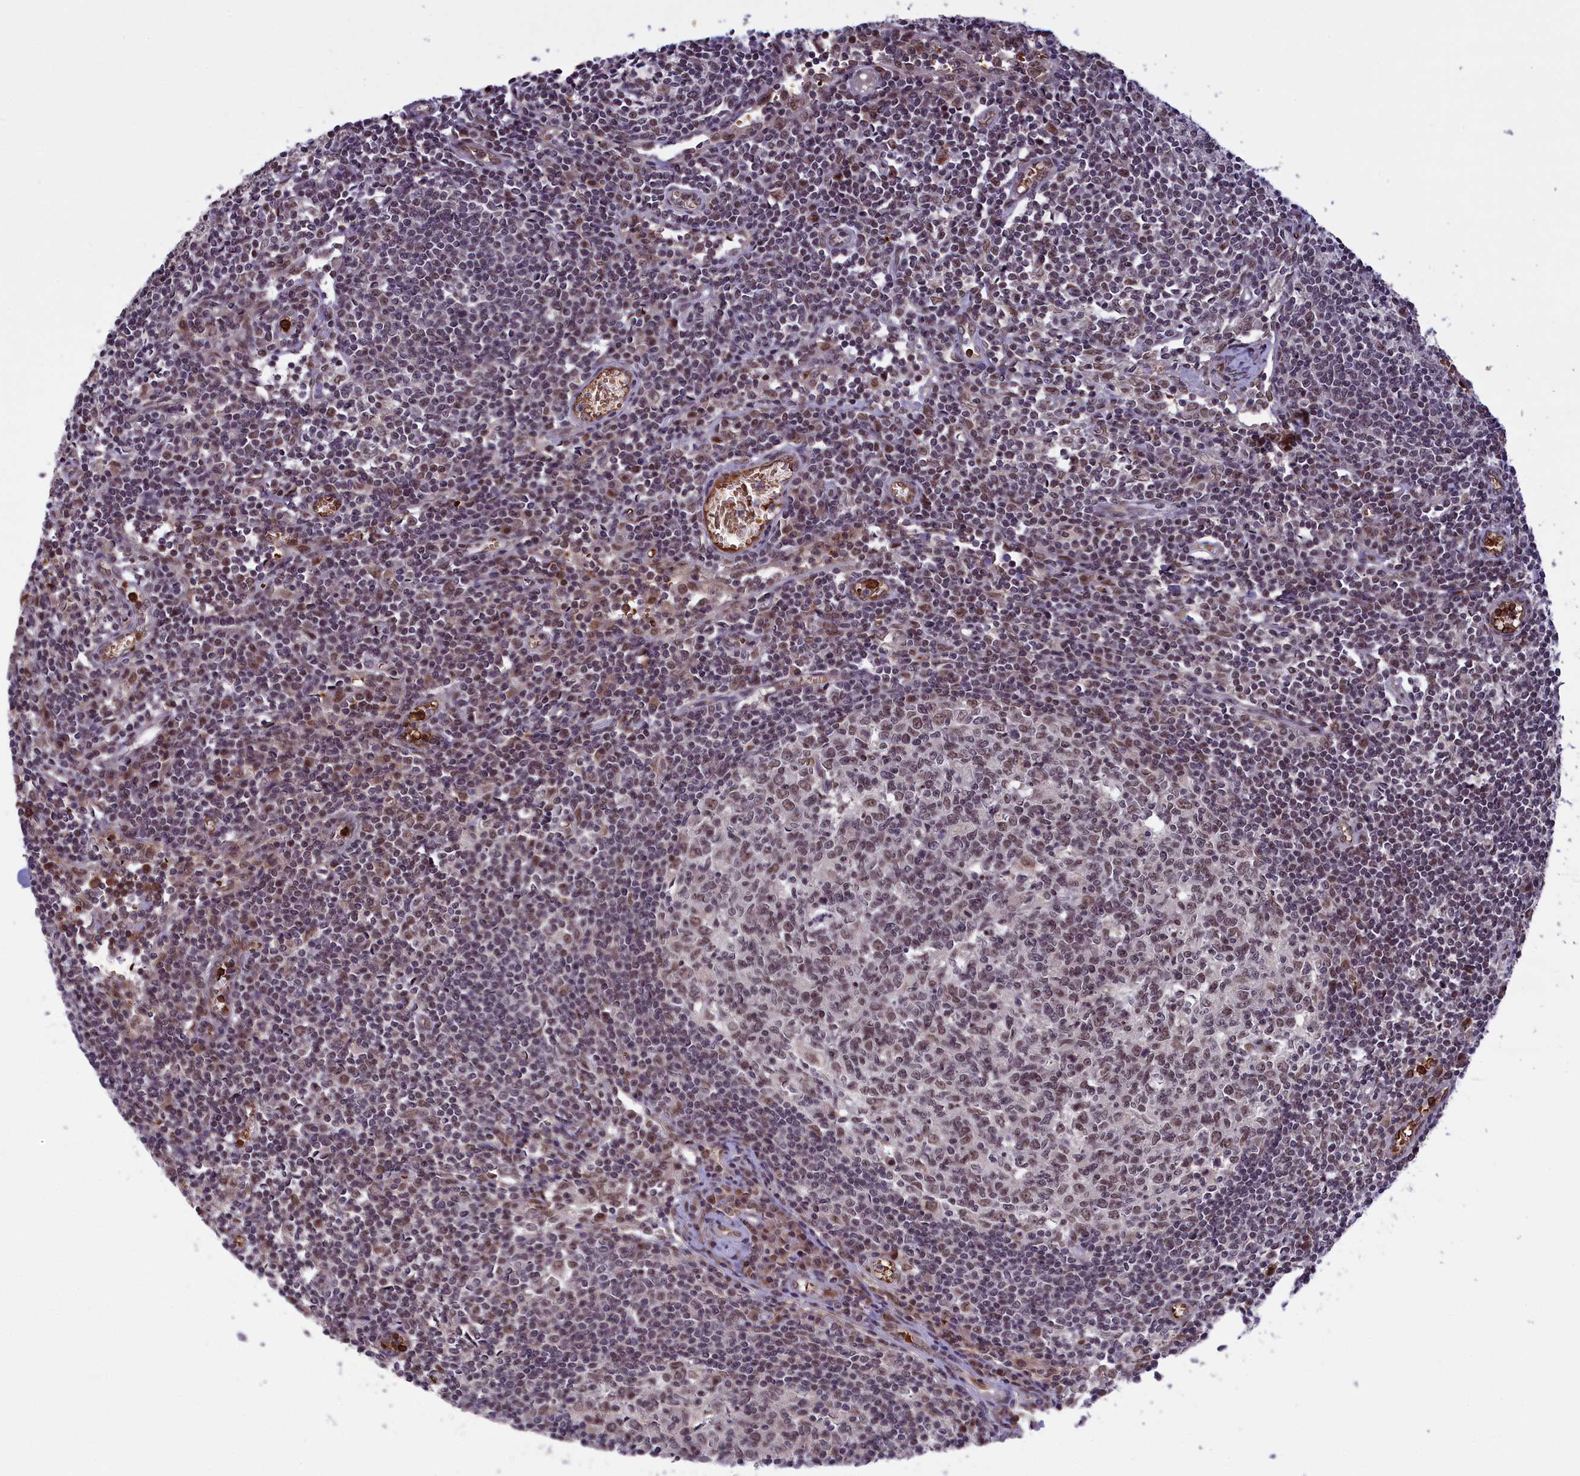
{"staining": {"intensity": "moderate", "quantity": "25%-75%", "location": "nuclear"}, "tissue": "lymph node", "cell_type": "Germinal center cells", "image_type": "normal", "snomed": [{"axis": "morphology", "description": "Normal tissue, NOS"}, {"axis": "topography", "description": "Lymph node"}], "caption": "Immunohistochemical staining of benign human lymph node exhibits moderate nuclear protein staining in about 25%-75% of germinal center cells.", "gene": "MPHOSPH8", "patient": {"sex": "female", "age": 55}}